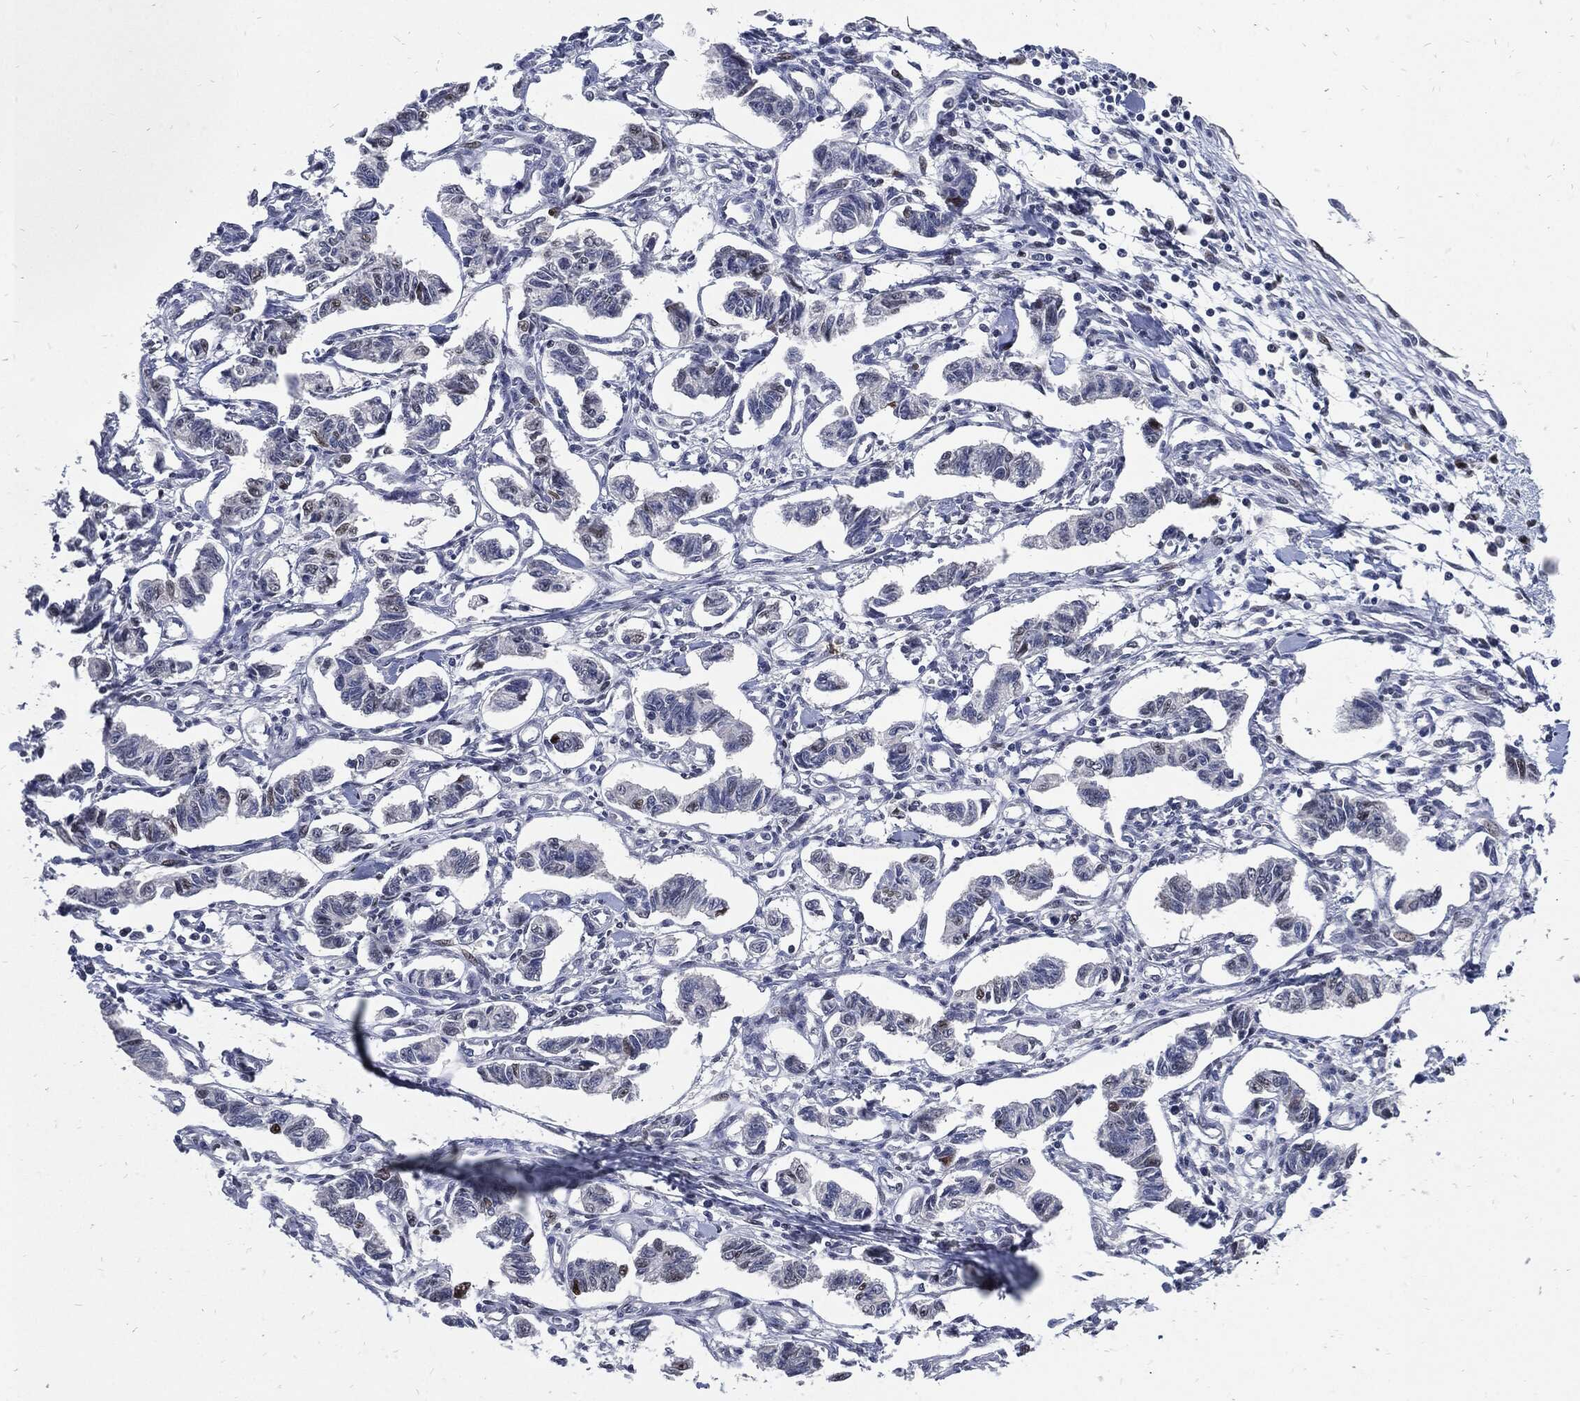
{"staining": {"intensity": "moderate", "quantity": "<25%", "location": "nuclear"}, "tissue": "carcinoid", "cell_type": "Tumor cells", "image_type": "cancer", "snomed": [{"axis": "morphology", "description": "Carcinoid, malignant, NOS"}, {"axis": "topography", "description": "Kidney"}], "caption": "Carcinoid (malignant) was stained to show a protein in brown. There is low levels of moderate nuclear staining in approximately <25% of tumor cells. (brown staining indicates protein expression, while blue staining denotes nuclei).", "gene": "JUN", "patient": {"sex": "female", "age": 41}}